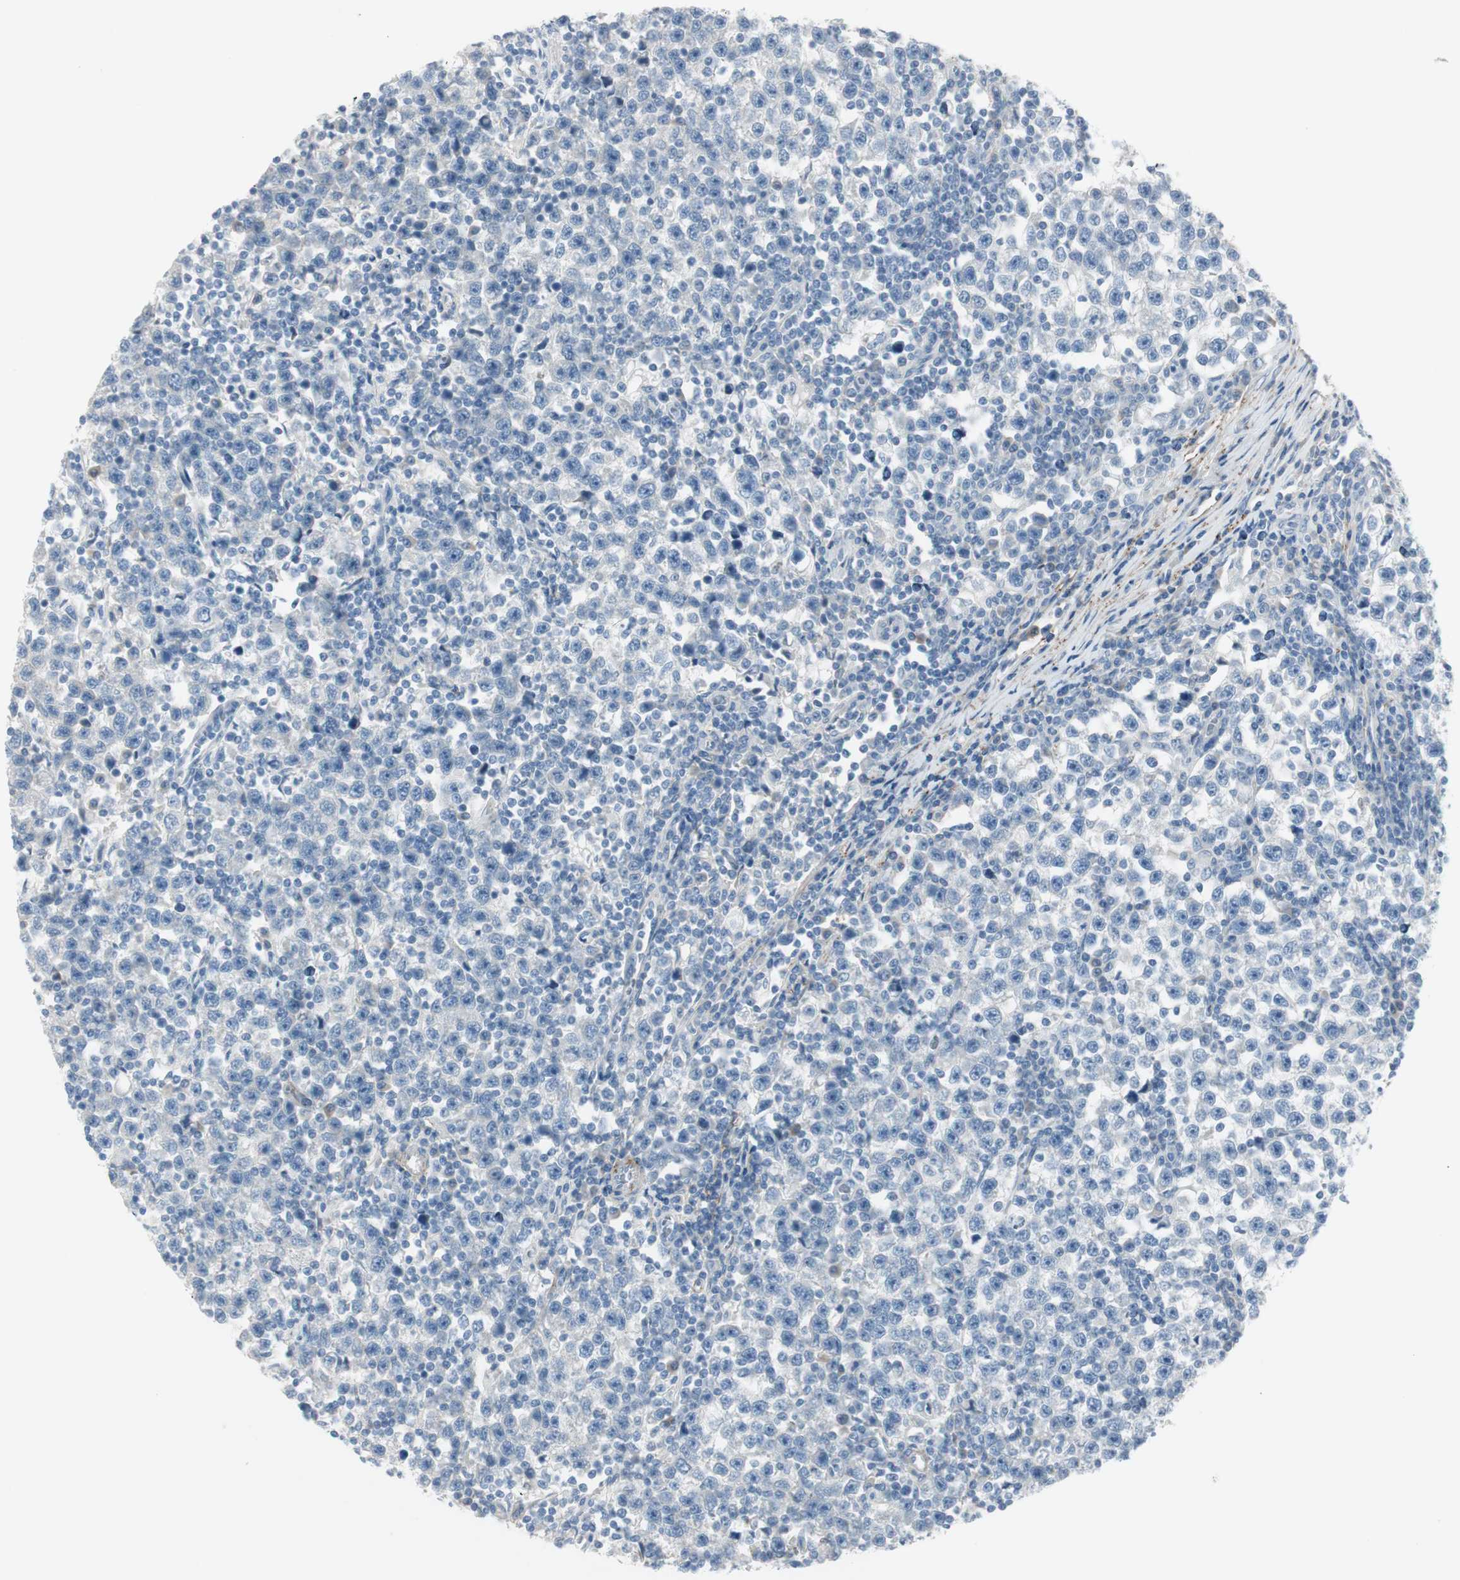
{"staining": {"intensity": "negative", "quantity": "none", "location": "none"}, "tissue": "testis cancer", "cell_type": "Tumor cells", "image_type": "cancer", "snomed": [{"axis": "morphology", "description": "Seminoma, NOS"}, {"axis": "topography", "description": "Testis"}], "caption": "Histopathology image shows no significant protein positivity in tumor cells of seminoma (testis).", "gene": "CACNA2D1", "patient": {"sex": "male", "age": 43}}